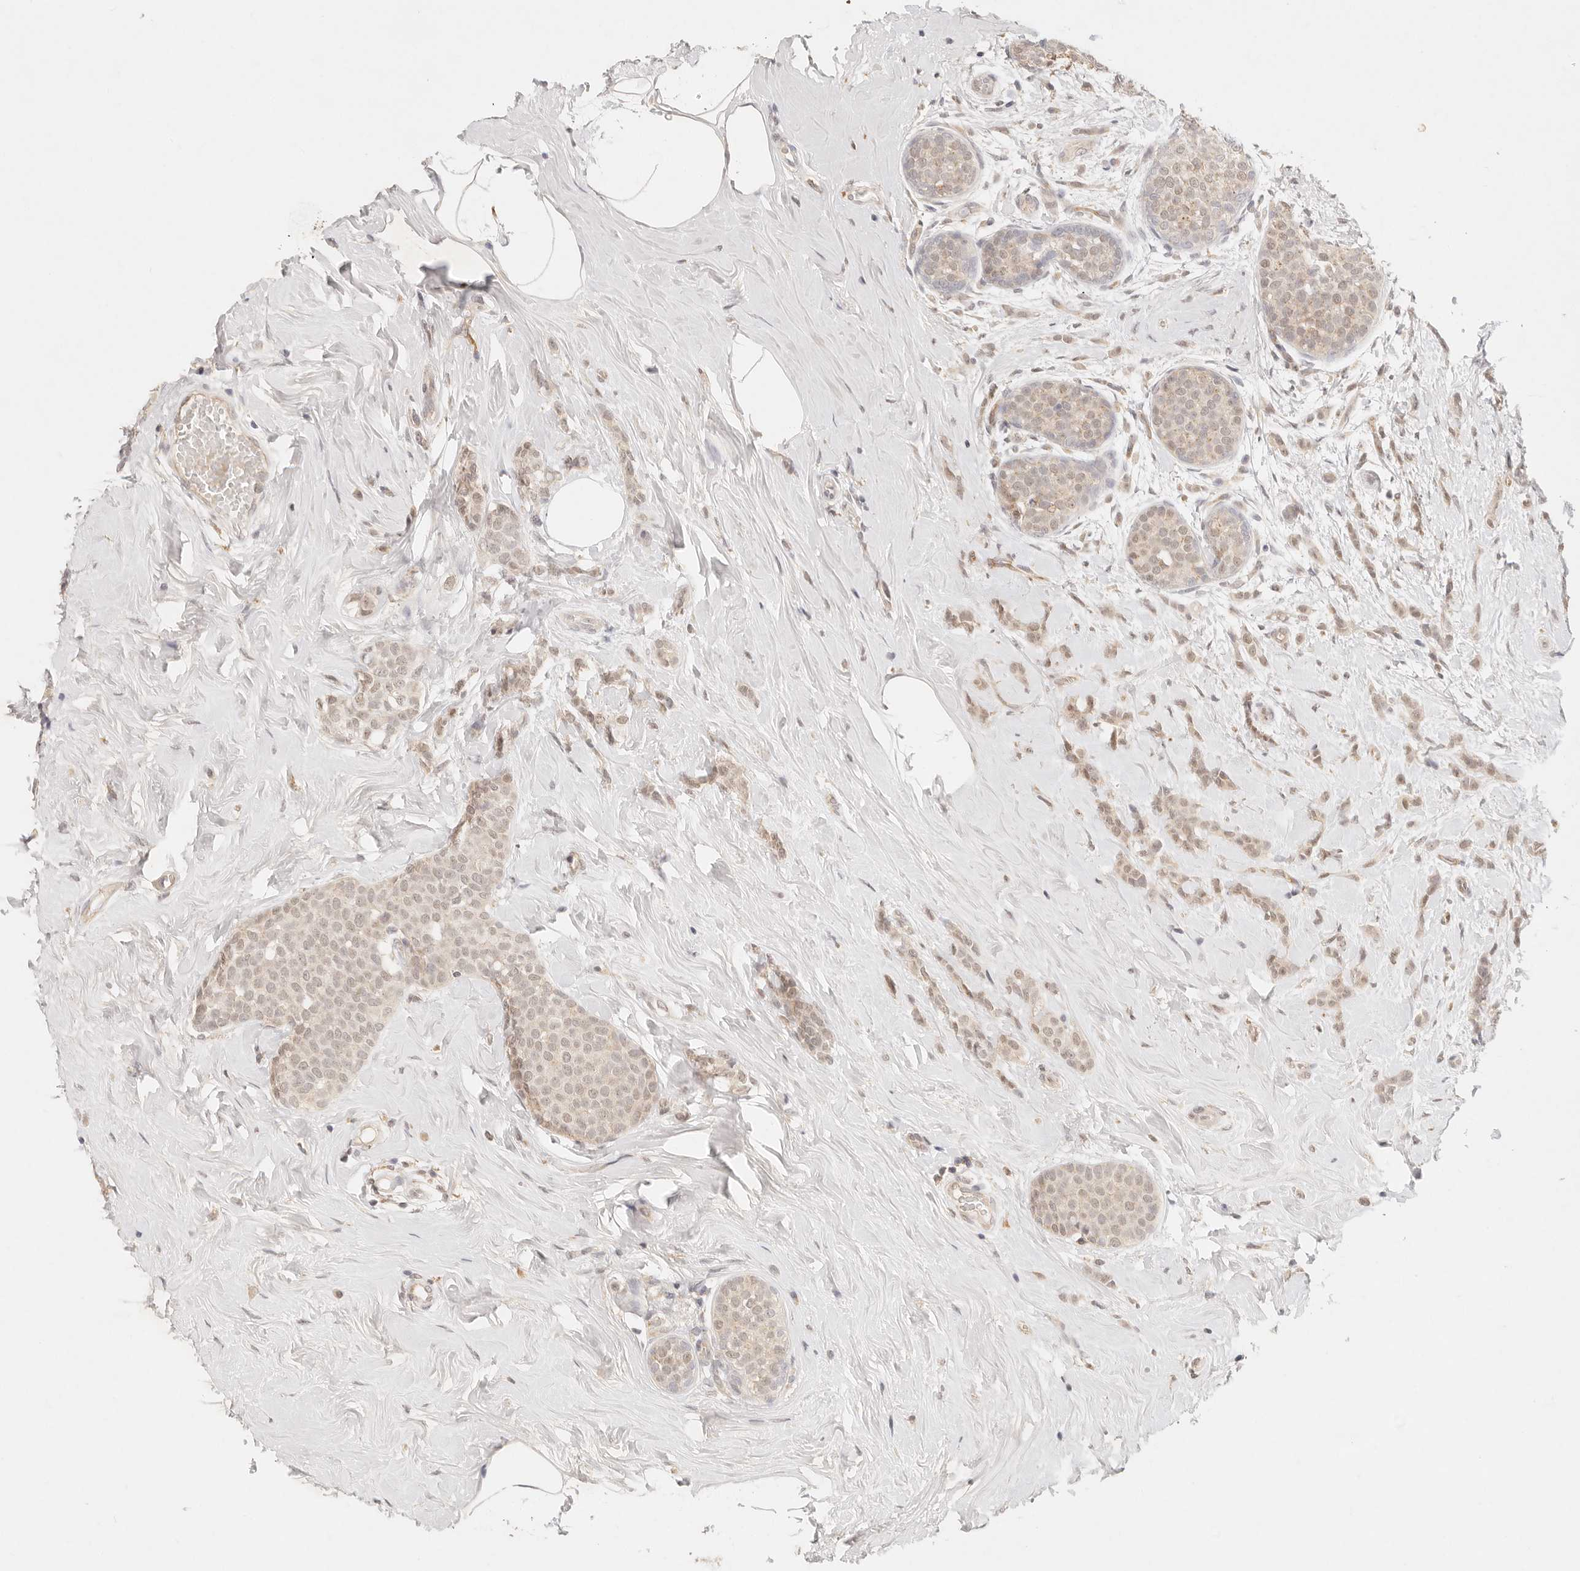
{"staining": {"intensity": "weak", "quantity": ">75%", "location": "nuclear"}, "tissue": "breast cancer", "cell_type": "Tumor cells", "image_type": "cancer", "snomed": [{"axis": "morphology", "description": "Lobular carcinoma, in situ"}, {"axis": "morphology", "description": "Lobular carcinoma"}, {"axis": "topography", "description": "Breast"}], "caption": "An image showing weak nuclear expression in about >75% of tumor cells in breast lobular carcinoma in situ, as visualized by brown immunohistochemical staining.", "gene": "GPR156", "patient": {"sex": "female", "age": 41}}